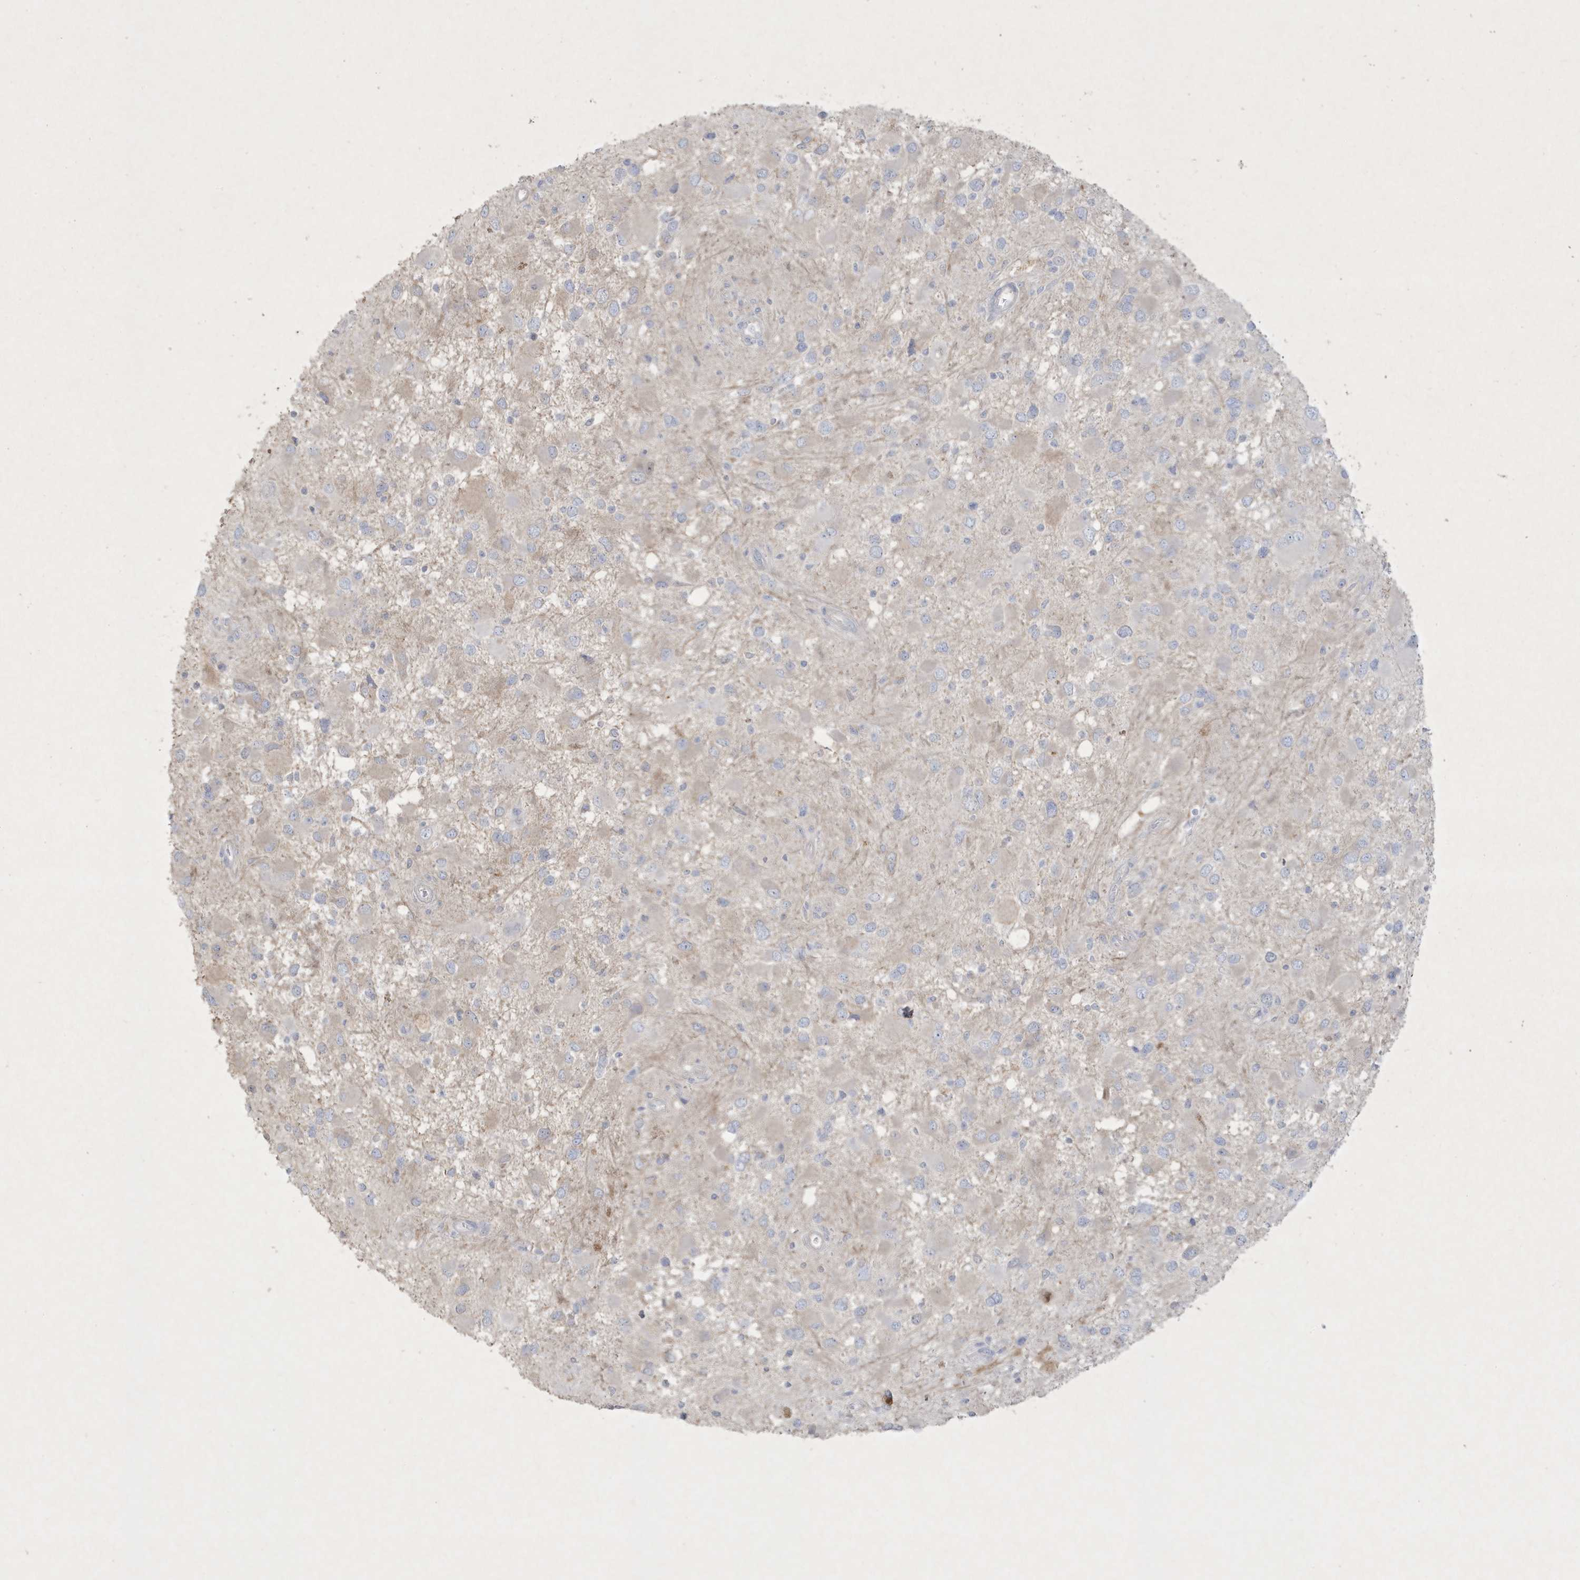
{"staining": {"intensity": "negative", "quantity": "none", "location": "none"}, "tissue": "glioma", "cell_type": "Tumor cells", "image_type": "cancer", "snomed": [{"axis": "morphology", "description": "Glioma, malignant, High grade"}, {"axis": "topography", "description": "Brain"}], "caption": "Immunohistochemistry photomicrograph of high-grade glioma (malignant) stained for a protein (brown), which reveals no staining in tumor cells. (DAB (3,3'-diaminobenzidine) IHC with hematoxylin counter stain).", "gene": "CCDC24", "patient": {"sex": "male", "age": 53}}